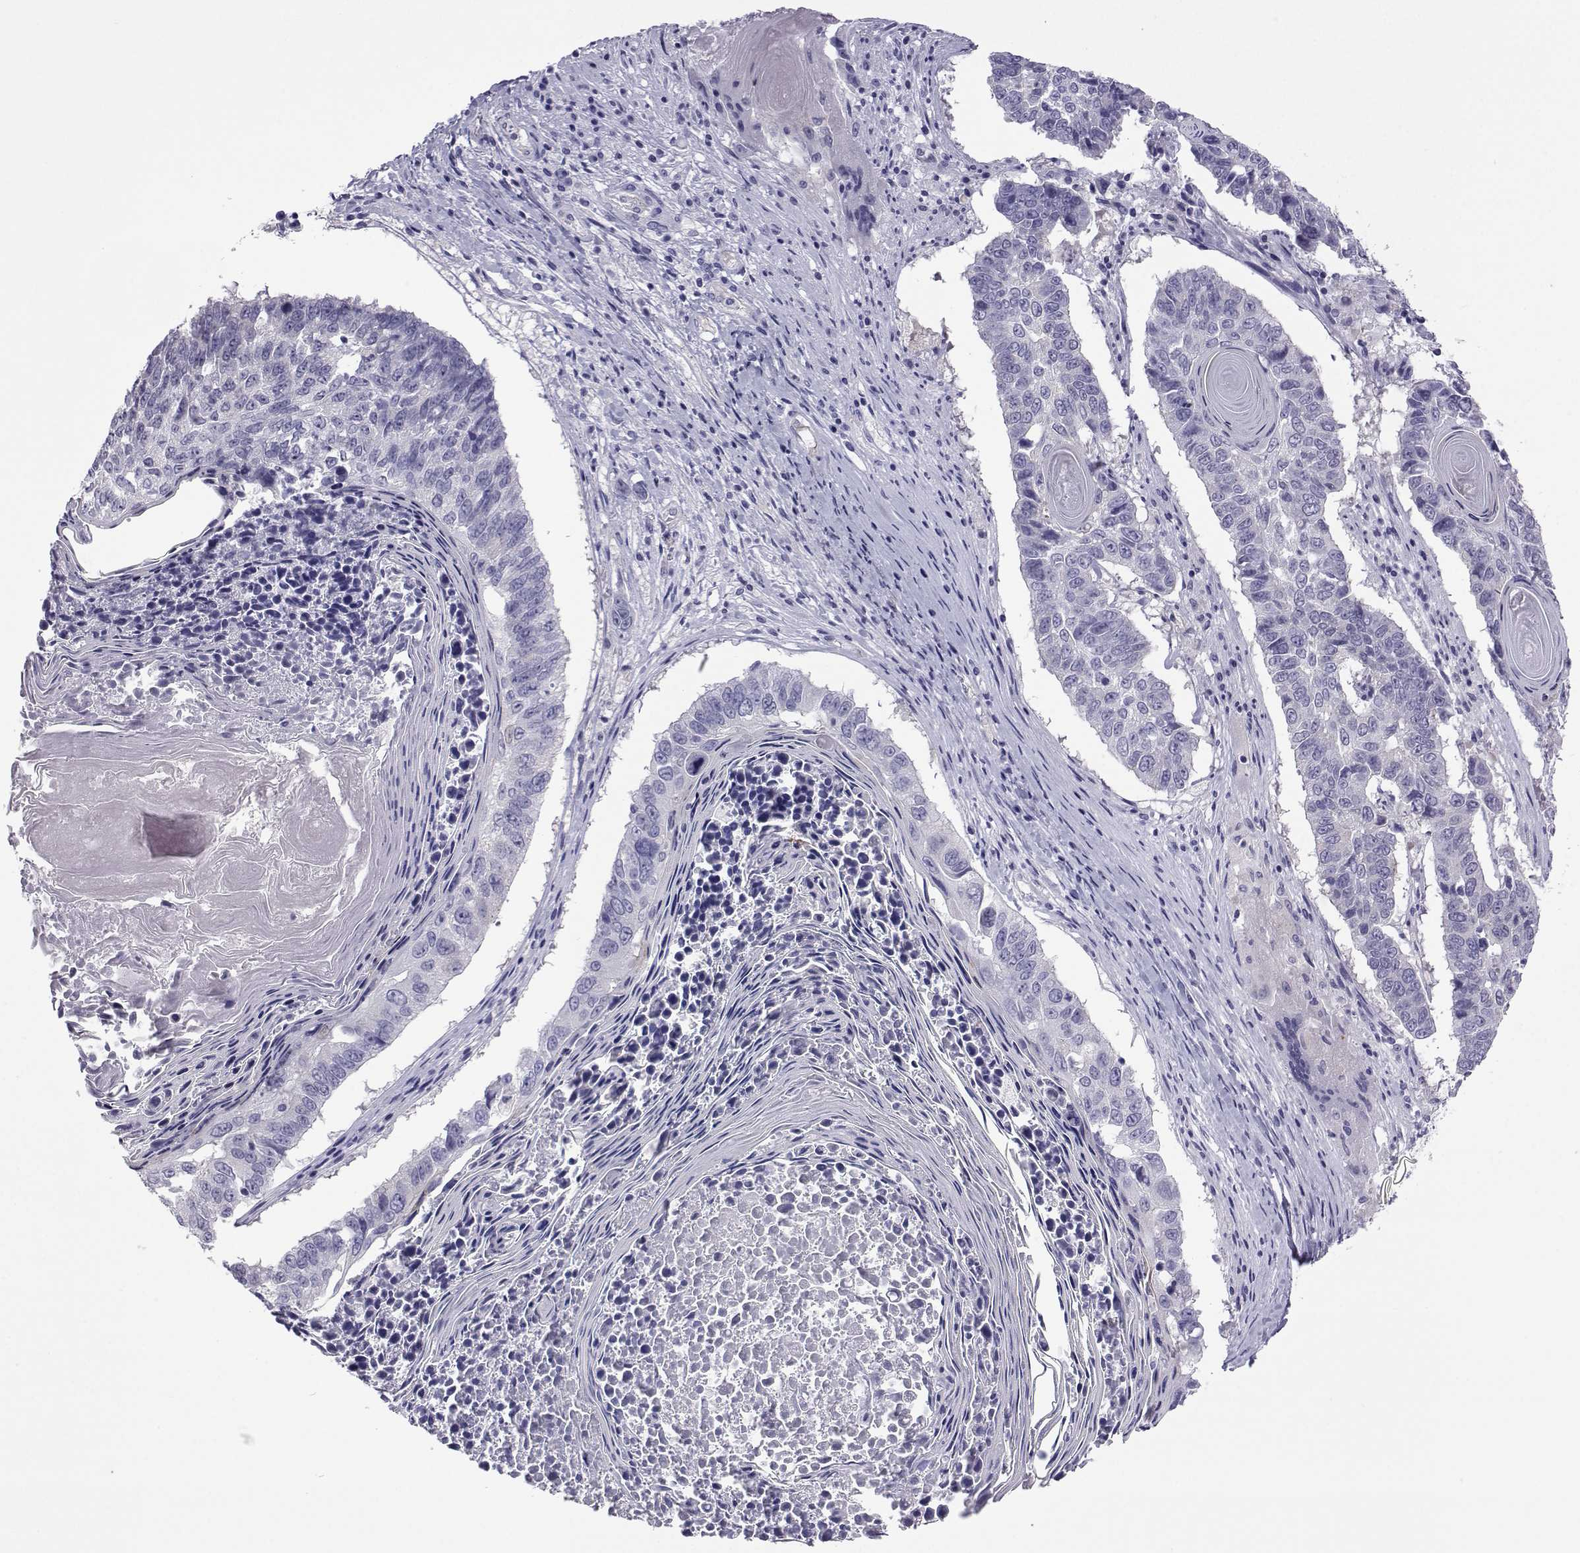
{"staining": {"intensity": "negative", "quantity": "none", "location": "none"}, "tissue": "lung cancer", "cell_type": "Tumor cells", "image_type": "cancer", "snomed": [{"axis": "morphology", "description": "Squamous cell carcinoma, NOS"}, {"axis": "topography", "description": "Lung"}], "caption": "Lung cancer was stained to show a protein in brown. There is no significant positivity in tumor cells.", "gene": "COL22A1", "patient": {"sex": "male", "age": 73}}